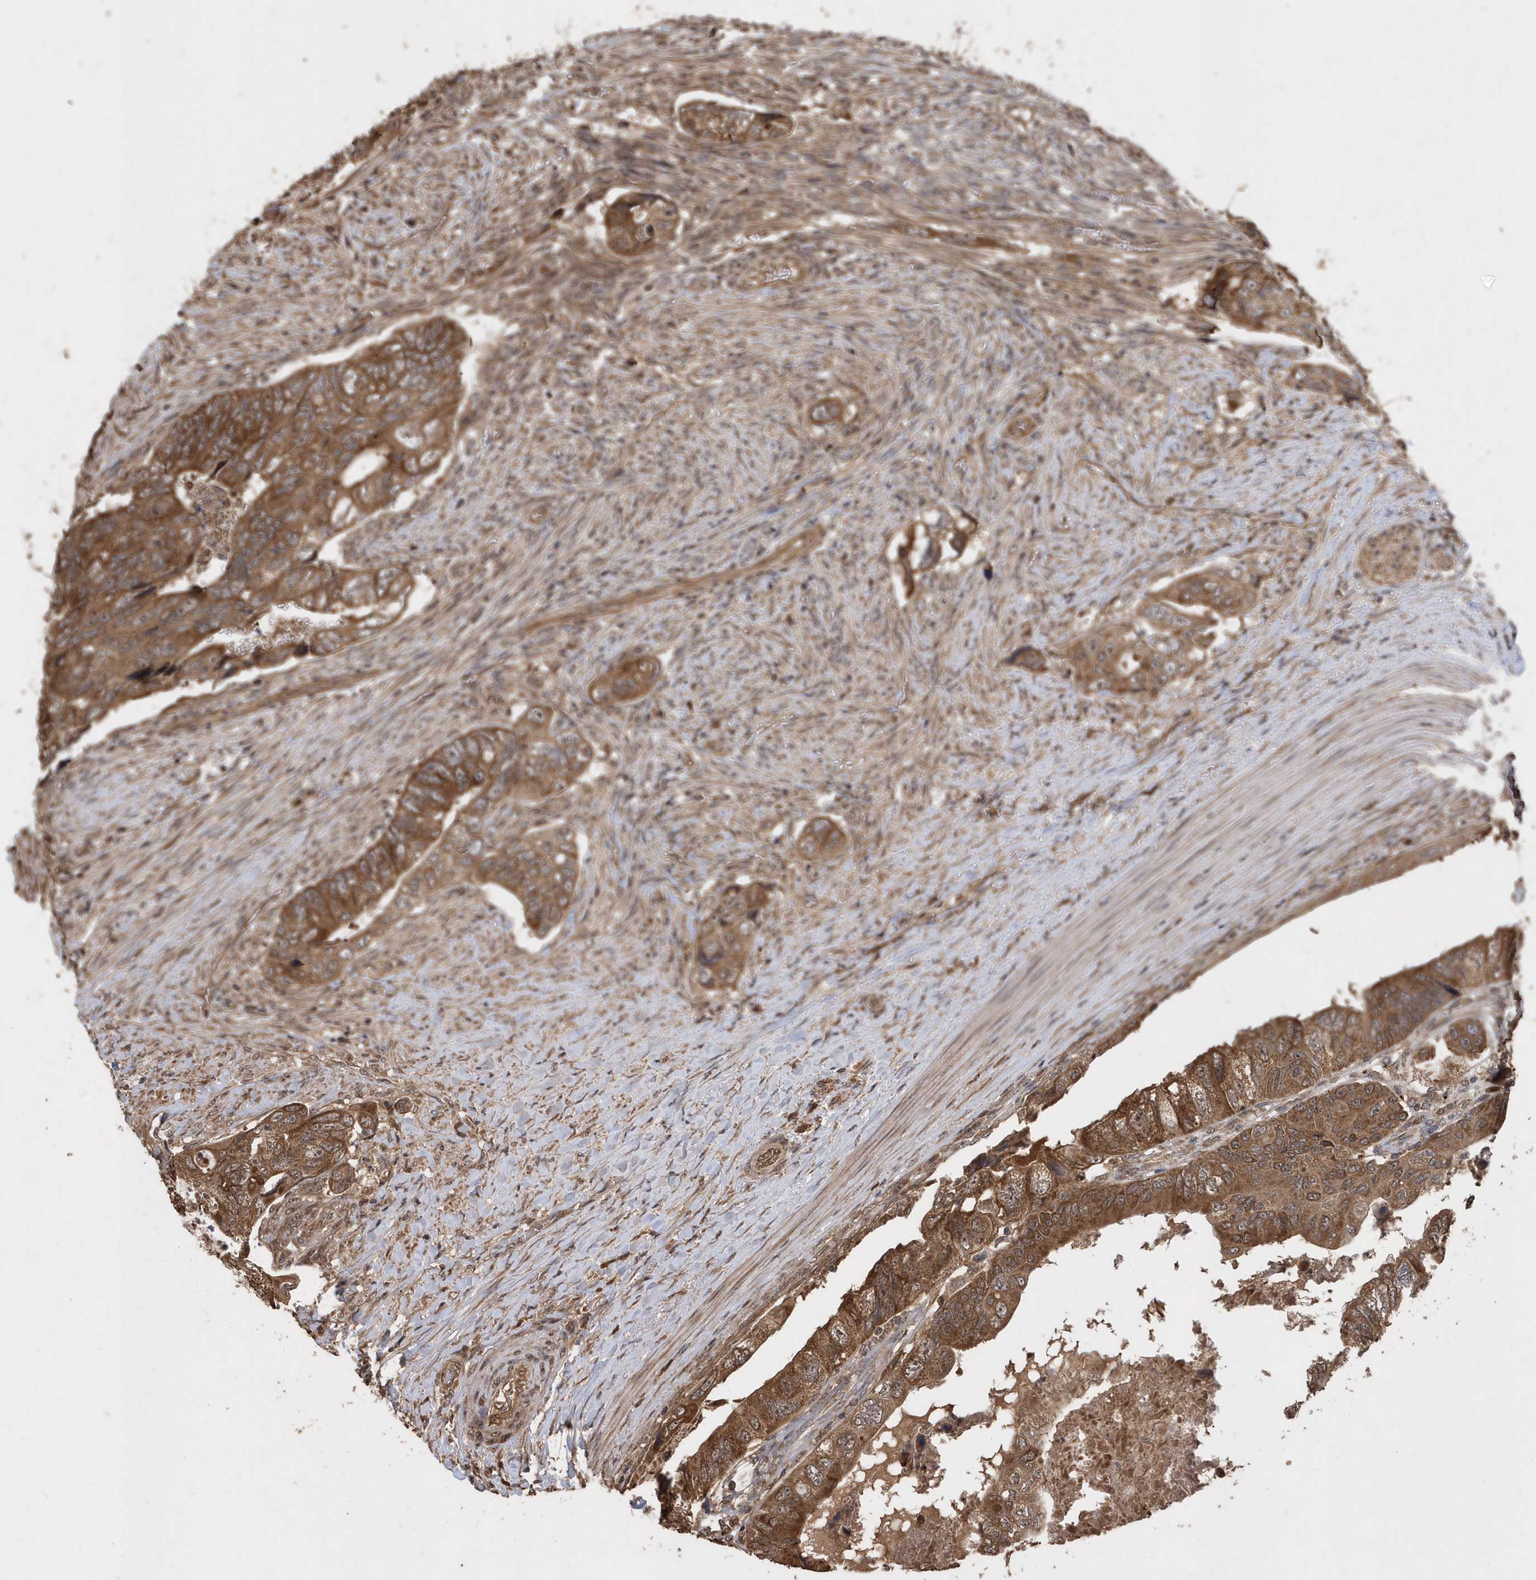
{"staining": {"intensity": "moderate", "quantity": ">75%", "location": "cytoplasmic/membranous"}, "tissue": "colorectal cancer", "cell_type": "Tumor cells", "image_type": "cancer", "snomed": [{"axis": "morphology", "description": "Adenocarcinoma, NOS"}, {"axis": "topography", "description": "Rectum"}], "caption": "Protein expression analysis of adenocarcinoma (colorectal) demonstrates moderate cytoplasmic/membranous staining in about >75% of tumor cells.", "gene": "WASHC5", "patient": {"sex": "male", "age": 63}}